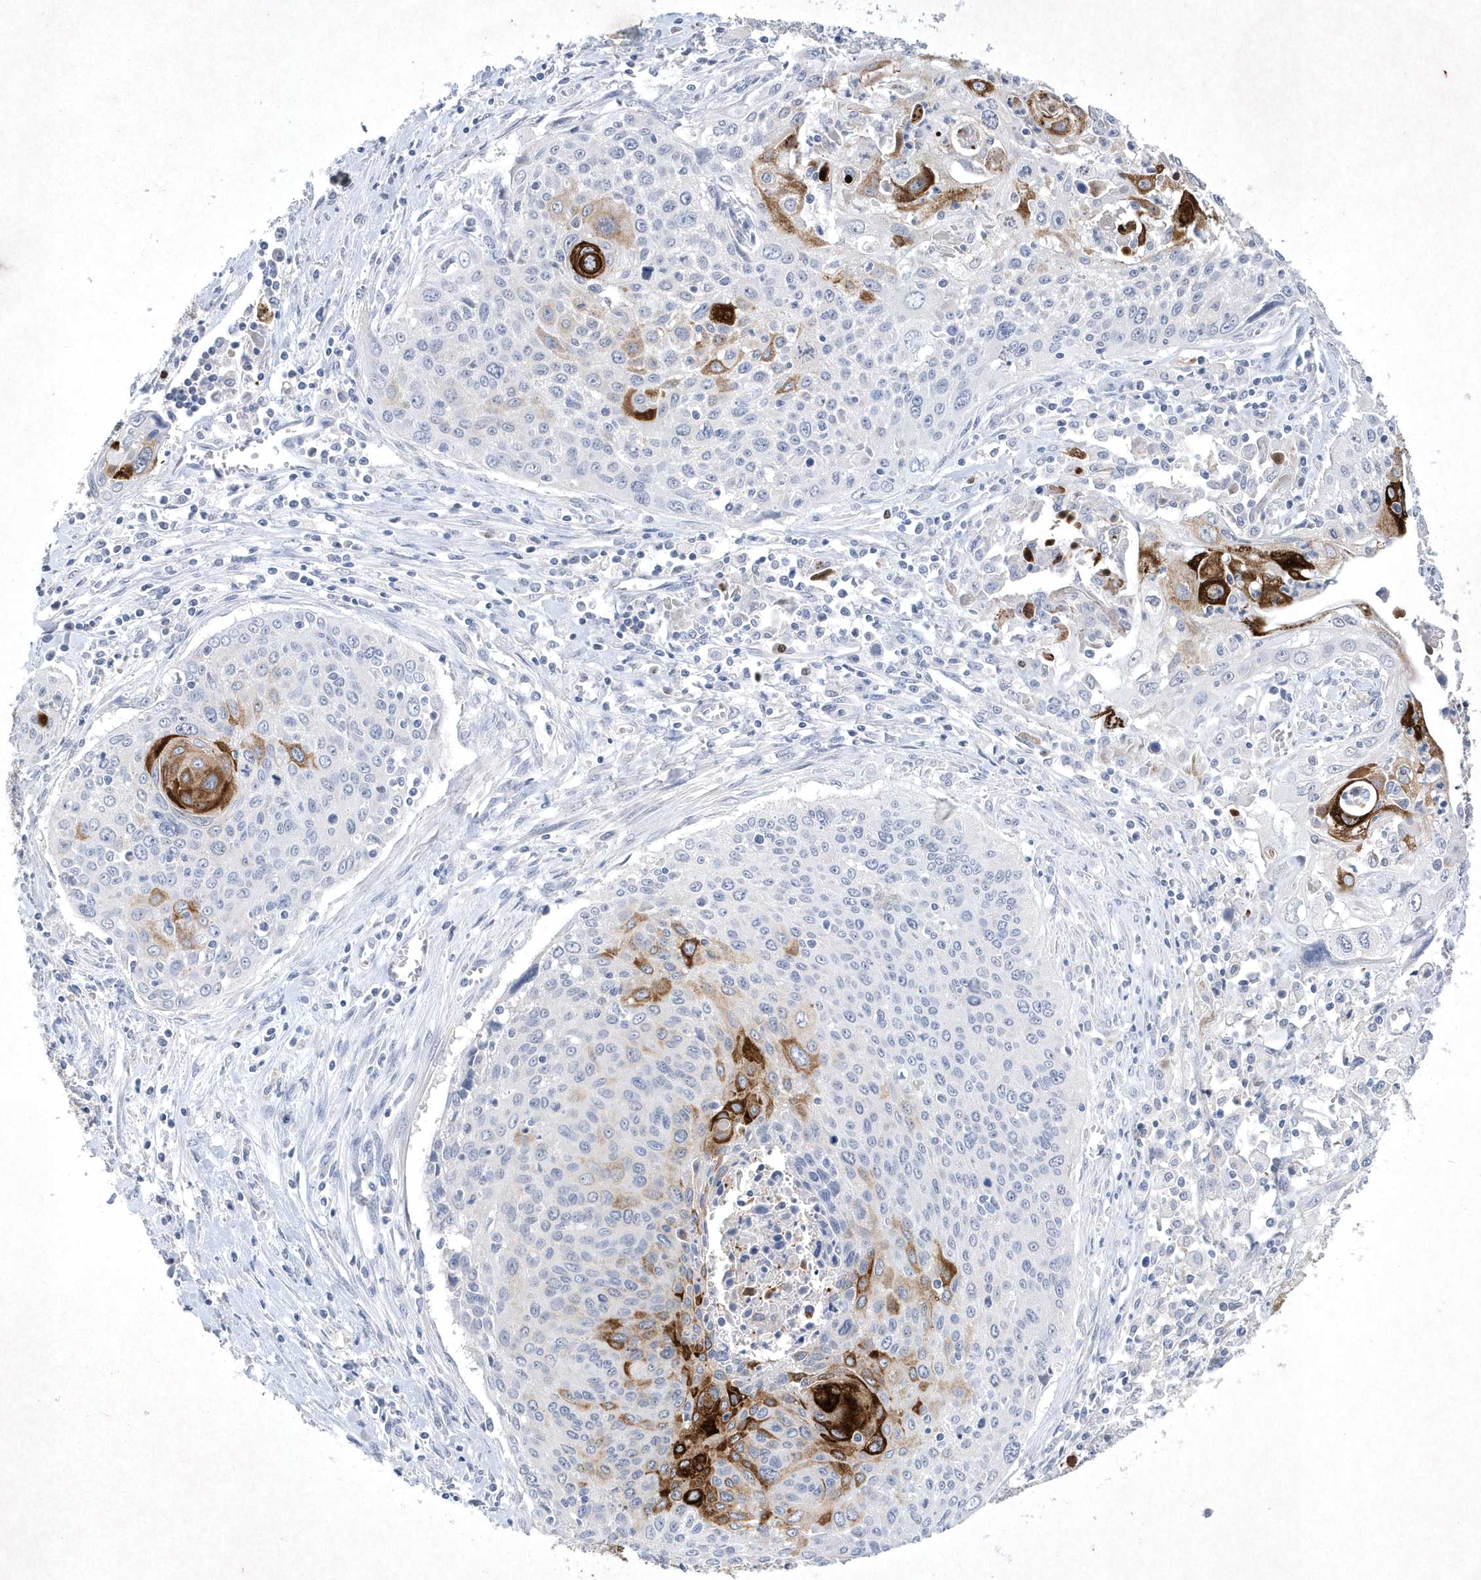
{"staining": {"intensity": "moderate", "quantity": "<25%", "location": "cytoplasmic/membranous"}, "tissue": "cervical cancer", "cell_type": "Tumor cells", "image_type": "cancer", "snomed": [{"axis": "morphology", "description": "Squamous cell carcinoma, NOS"}, {"axis": "topography", "description": "Cervix"}], "caption": "Cervical squamous cell carcinoma stained with a brown dye exhibits moderate cytoplasmic/membranous positive staining in approximately <25% of tumor cells.", "gene": "BHLHA15", "patient": {"sex": "female", "age": 55}}